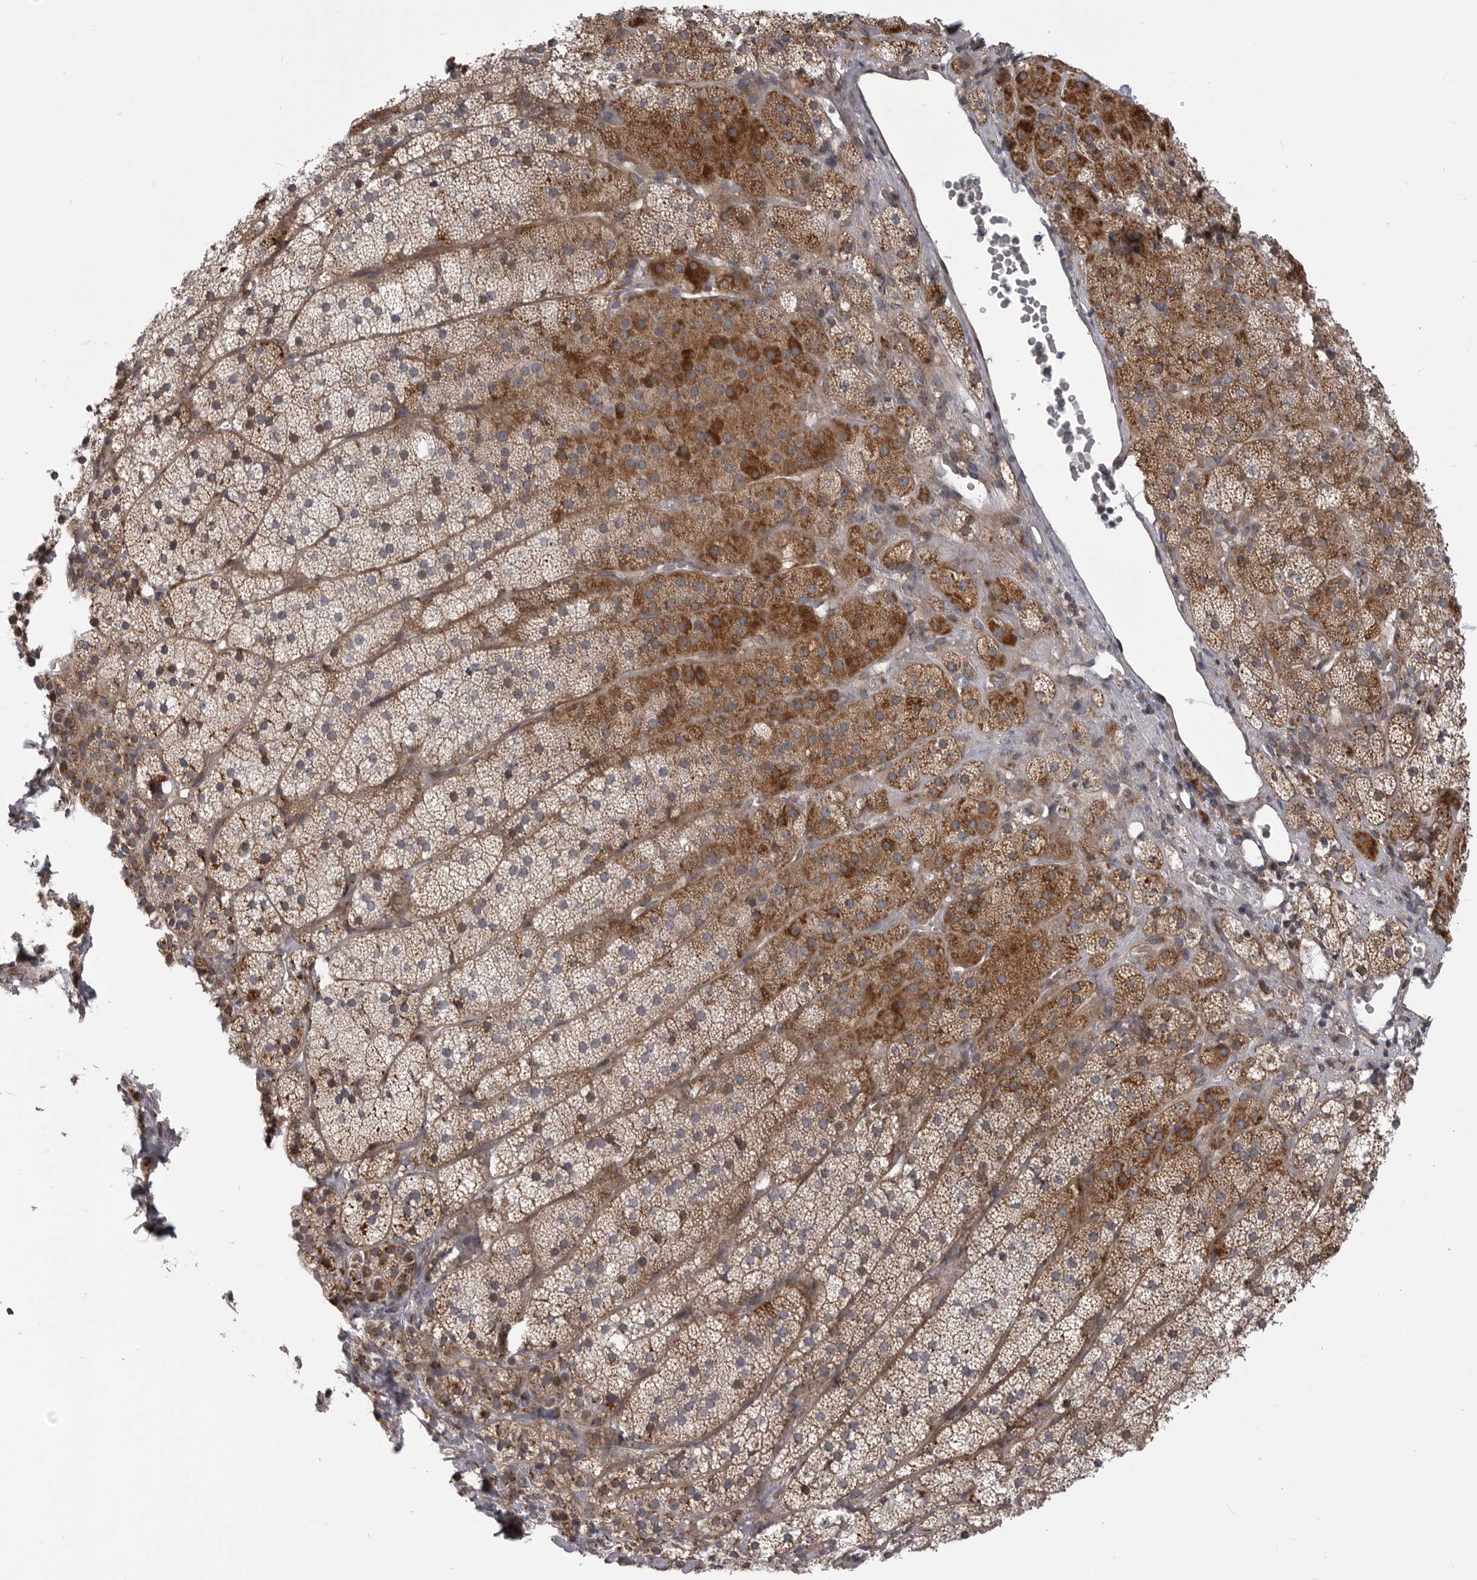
{"staining": {"intensity": "moderate", "quantity": ">75%", "location": "cytoplasmic/membranous"}, "tissue": "adrenal gland", "cell_type": "Glandular cells", "image_type": "normal", "snomed": [{"axis": "morphology", "description": "Normal tissue, NOS"}, {"axis": "topography", "description": "Adrenal gland"}], "caption": "Immunohistochemistry of benign adrenal gland exhibits medium levels of moderate cytoplasmic/membranous expression in approximately >75% of glandular cells.", "gene": "TMPRSS11F", "patient": {"sex": "female", "age": 44}}